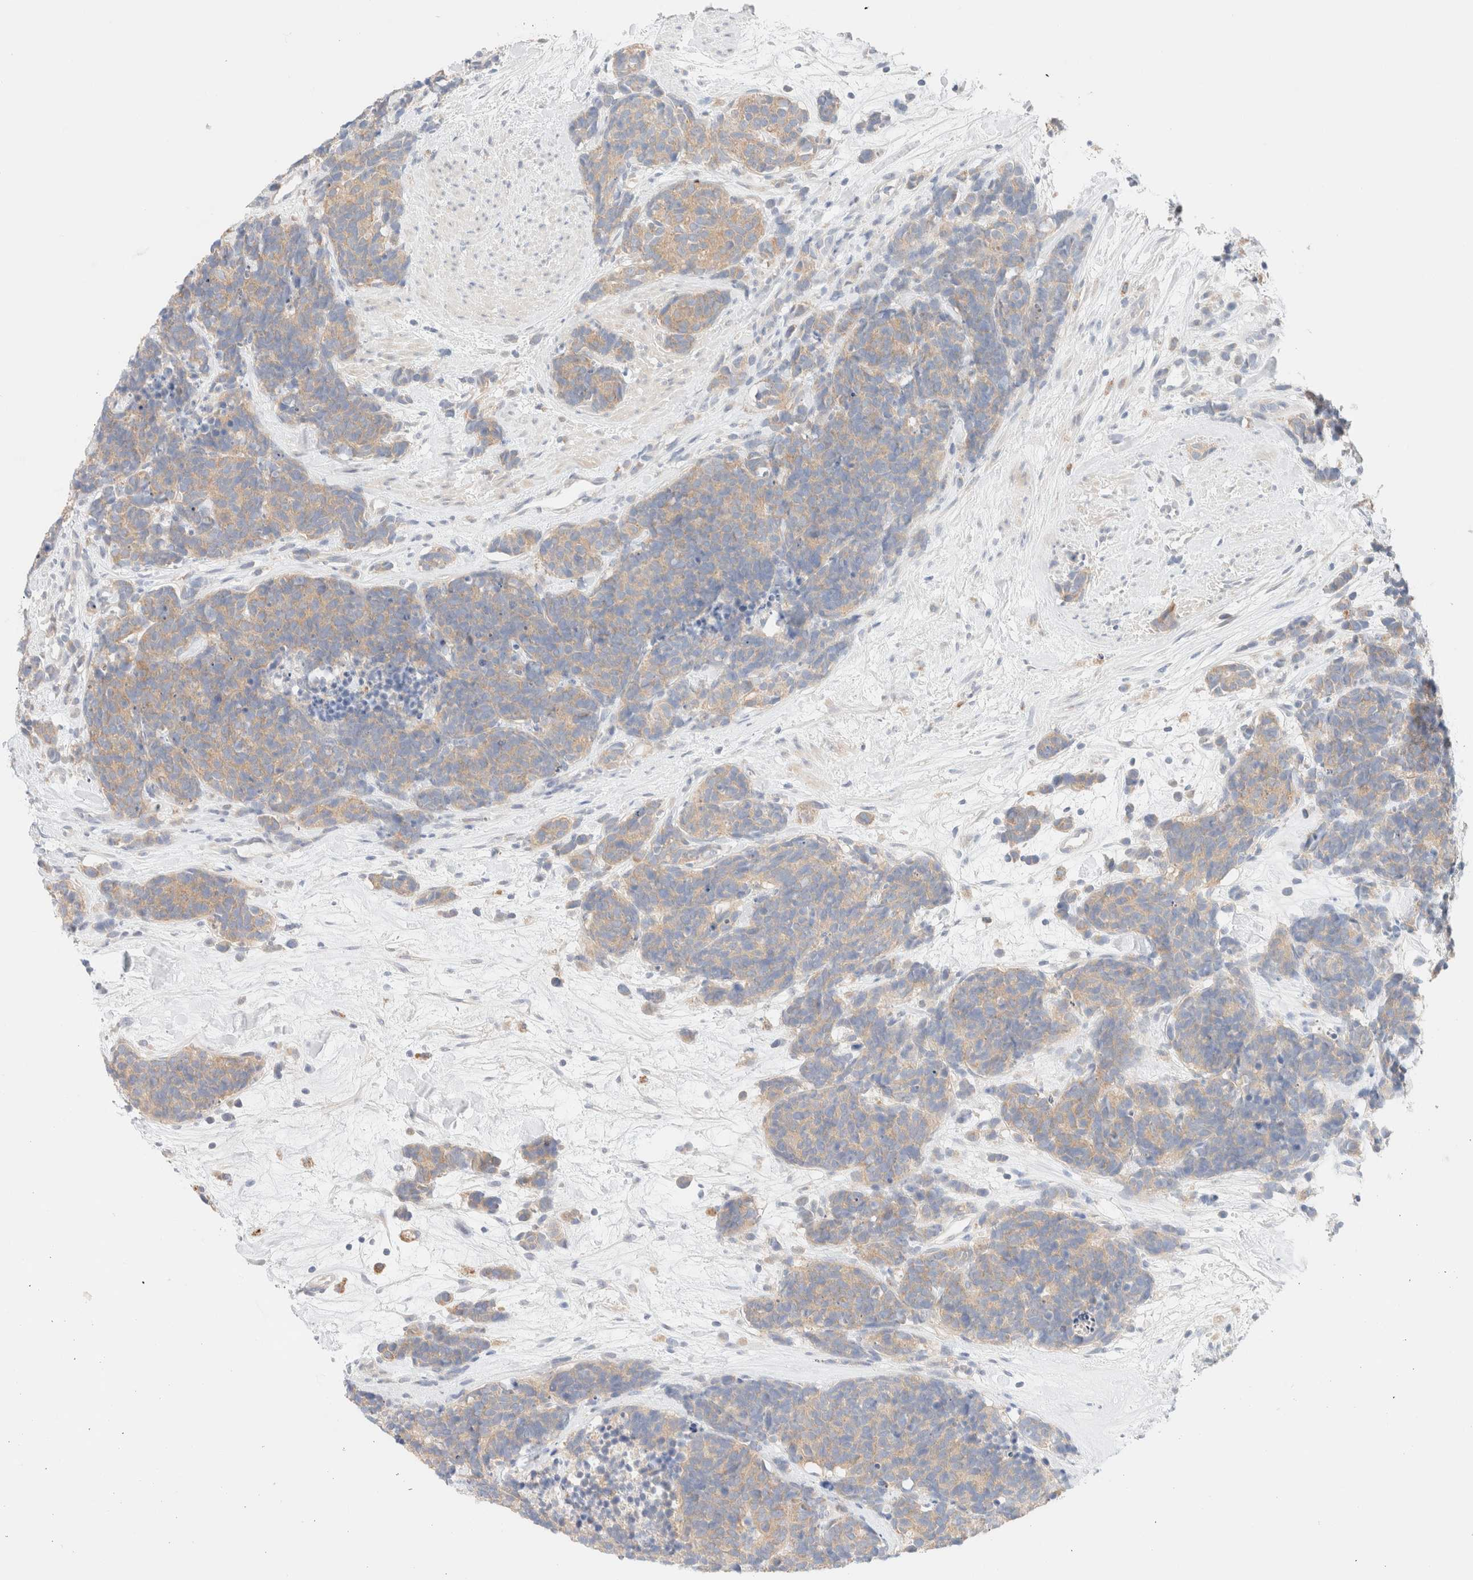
{"staining": {"intensity": "moderate", "quantity": ">75%", "location": "cytoplasmic/membranous"}, "tissue": "carcinoid", "cell_type": "Tumor cells", "image_type": "cancer", "snomed": [{"axis": "morphology", "description": "Carcinoma, NOS"}, {"axis": "morphology", "description": "Carcinoid, malignant, NOS"}, {"axis": "topography", "description": "Urinary bladder"}], "caption": "This photomicrograph exhibits carcinoid stained with IHC to label a protein in brown. The cytoplasmic/membranous of tumor cells show moderate positivity for the protein. Nuclei are counter-stained blue.", "gene": "SARM1", "patient": {"sex": "male", "age": 57}}